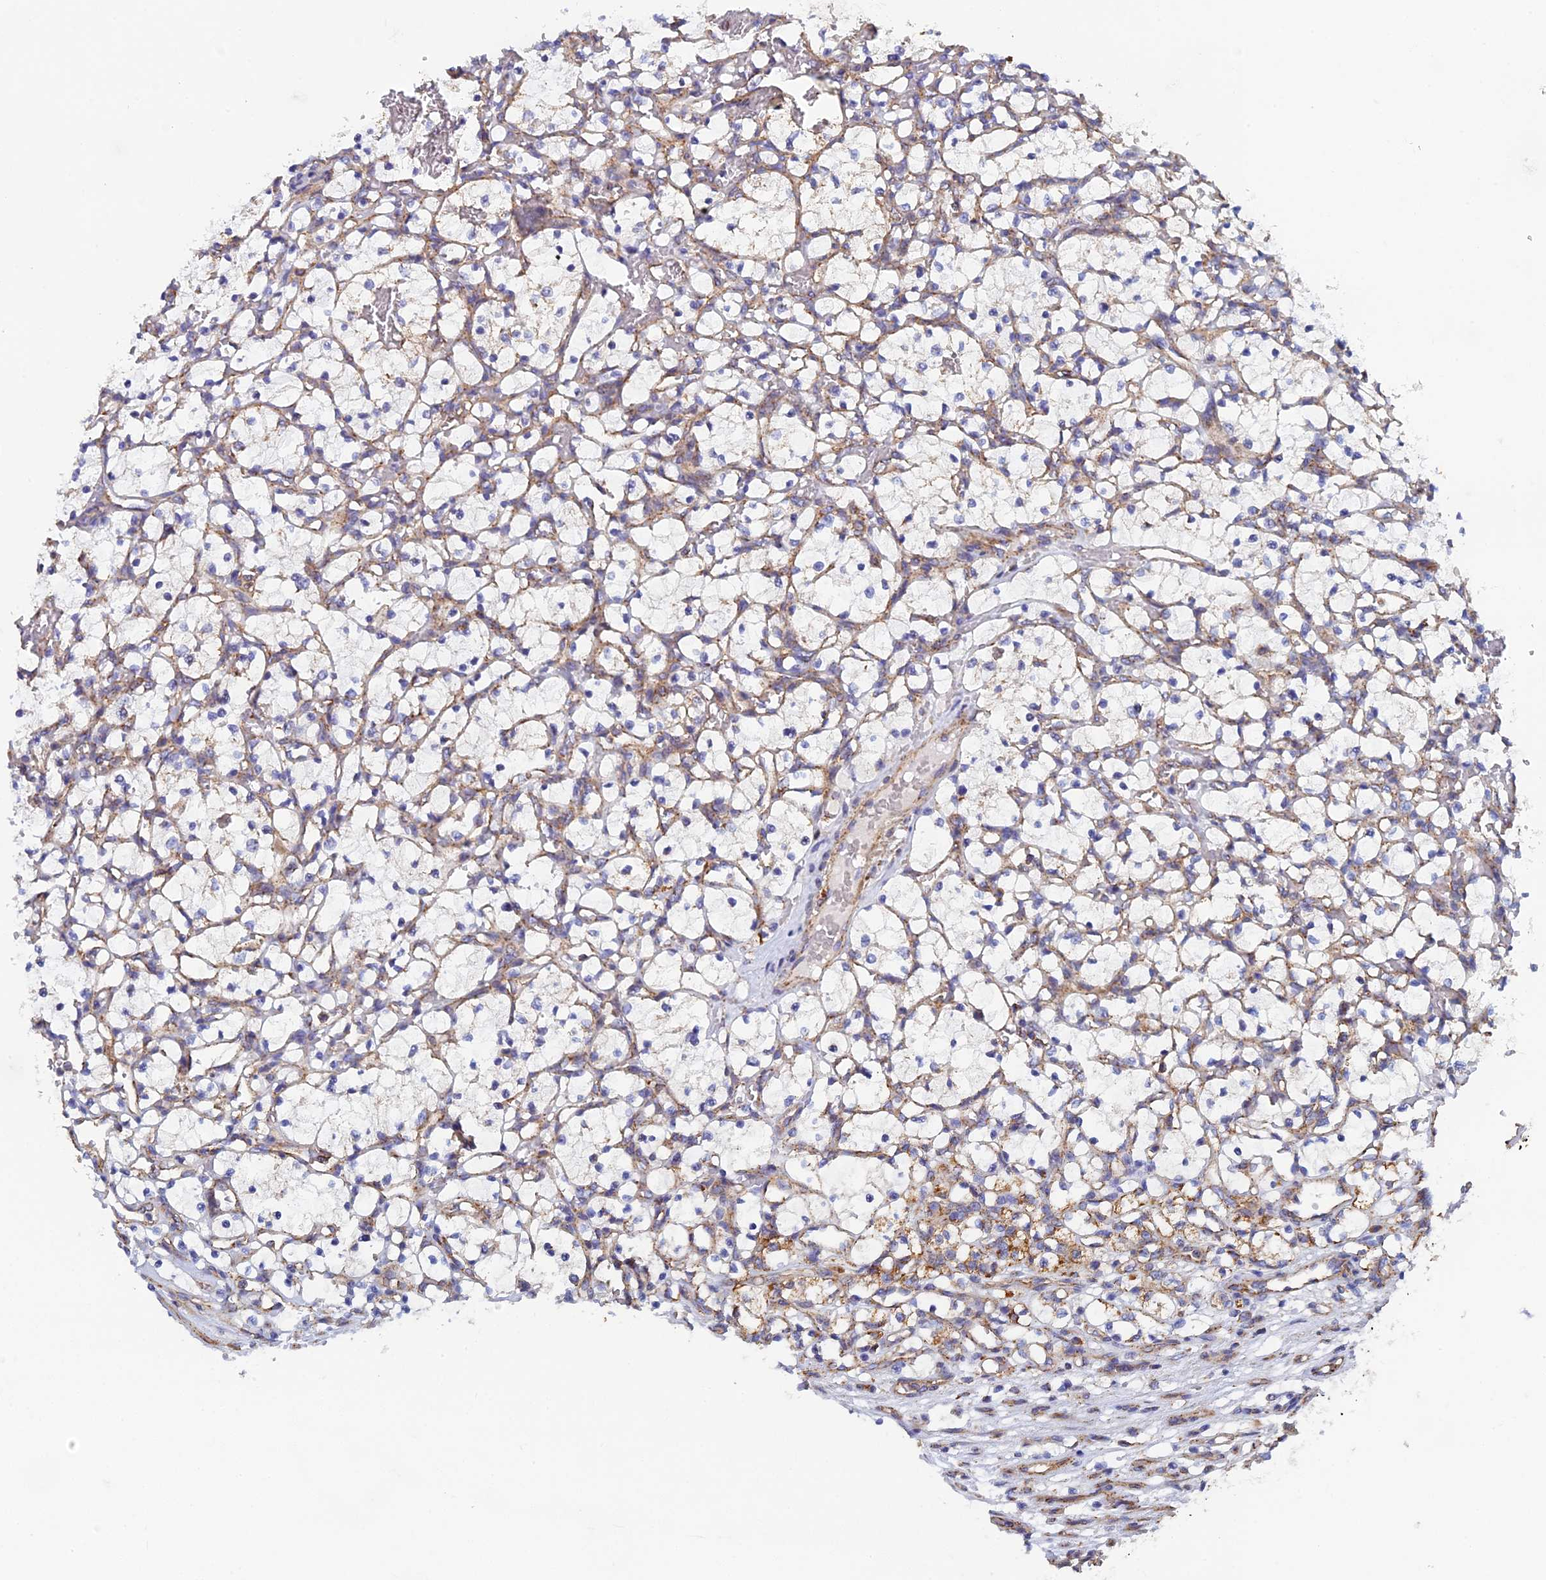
{"staining": {"intensity": "weak", "quantity": "<25%", "location": "cytoplasmic/membranous"}, "tissue": "renal cancer", "cell_type": "Tumor cells", "image_type": "cancer", "snomed": [{"axis": "morphology", "description": "Adenocarcinoma, NOS"}, {"axis": "topography", "description": "Kidney"}], "caption": "This is an immunohistochemistry photomicrograph of human renal cancer. There is no staining in tumor cells.", "gene": "MRPS9", "patient": {"sex": "female", "age": 69}}